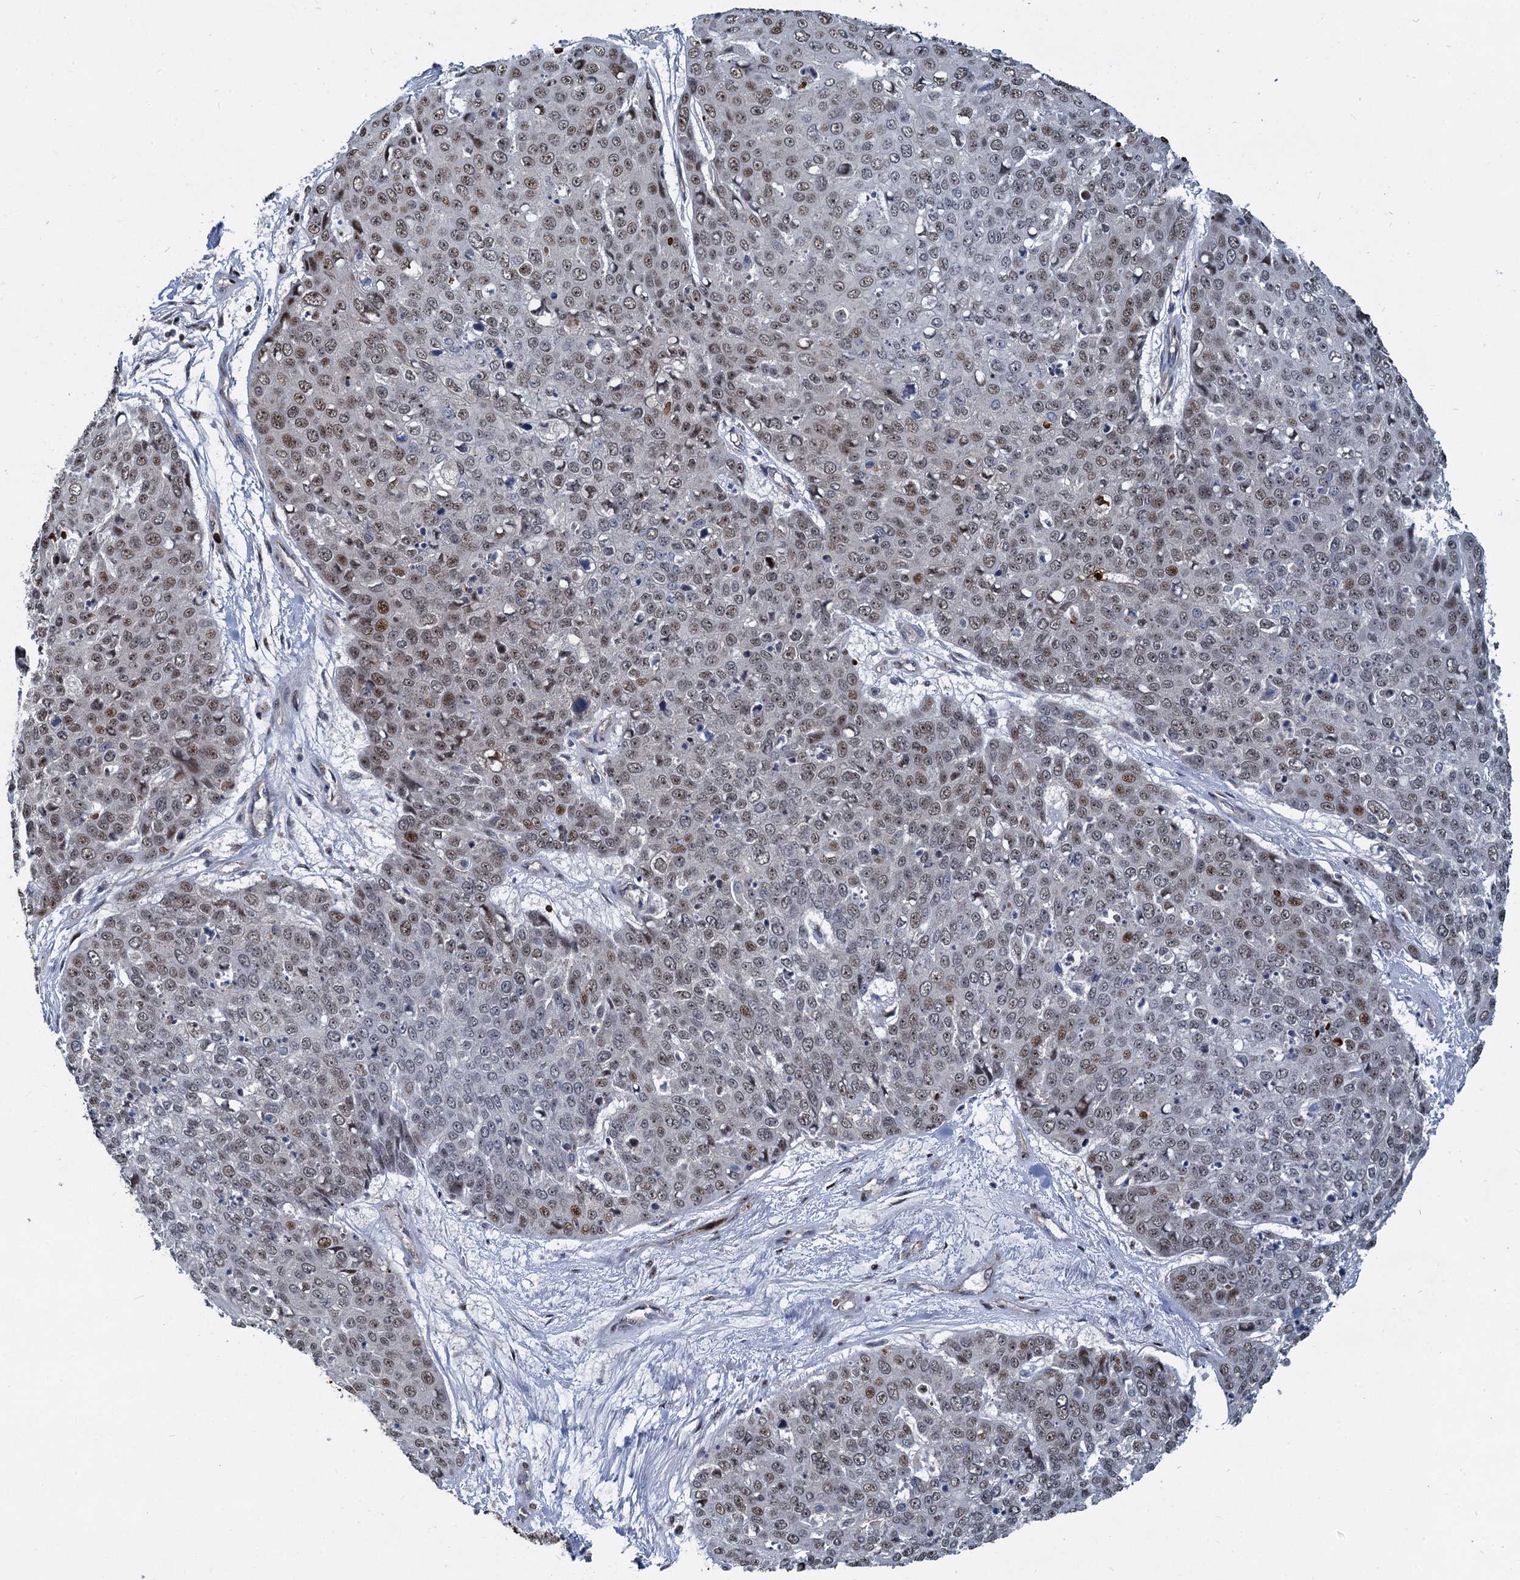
{"staining": {"intensity": "weak", "quantity": ">75%", "location": "nuclear"}, "tissue": "skin cancer", "cell_type": "Tumor cells", "image_type": "cancer", "snomed": [{"axis": "morphology", "description": "Squamous cell carcinoma, NOS"}, {"axis": "topography", "description": "Skin"}], "caption": "Skin cancer (squamous cell carcinoma) stained with a protein marker demonstrates weak staining in tumor cells.", "gene": "ANKRD49", "patient": {"sex": "male", "age": 71}}